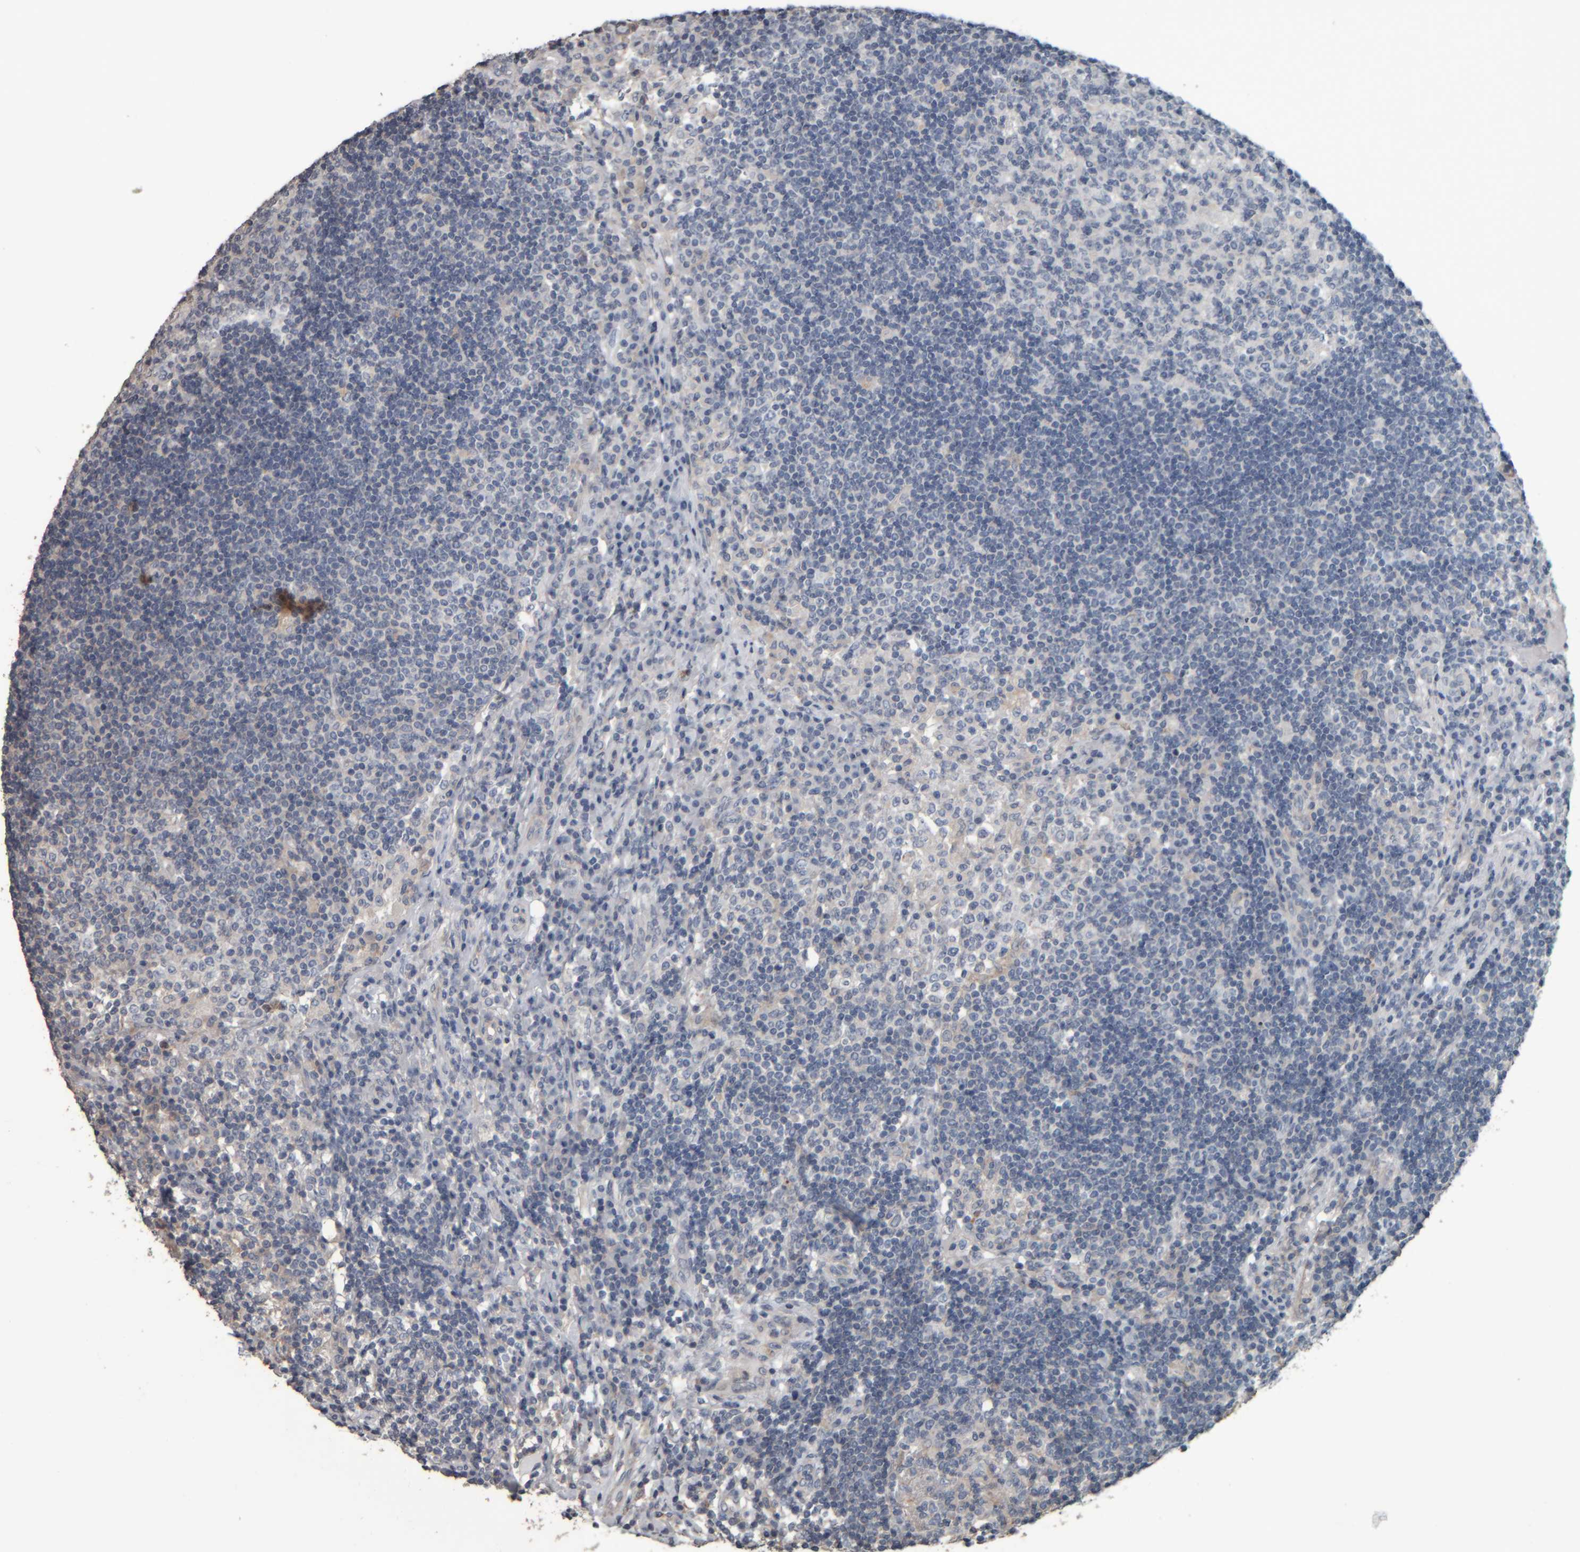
{"staining": {"intensity": "negative", "quantity": "none", "location": "none"}, "tissue": "lymph node", "cell_type": "Germinal center cells", "image_type": "normal", "snomed": [{"axis": "morphology", "description": "Normal tissue, NOS"}, {"axis": "topography", "description": "Lymph node"}], "caption": "Germinal center cells show no significant positivity in benign lymph node. (DAB immunohistochemistry (IHC) with hematoxylin counter stain).", "gene": "CAVIN4", "patient": {"sex": "female", "age": 53}}